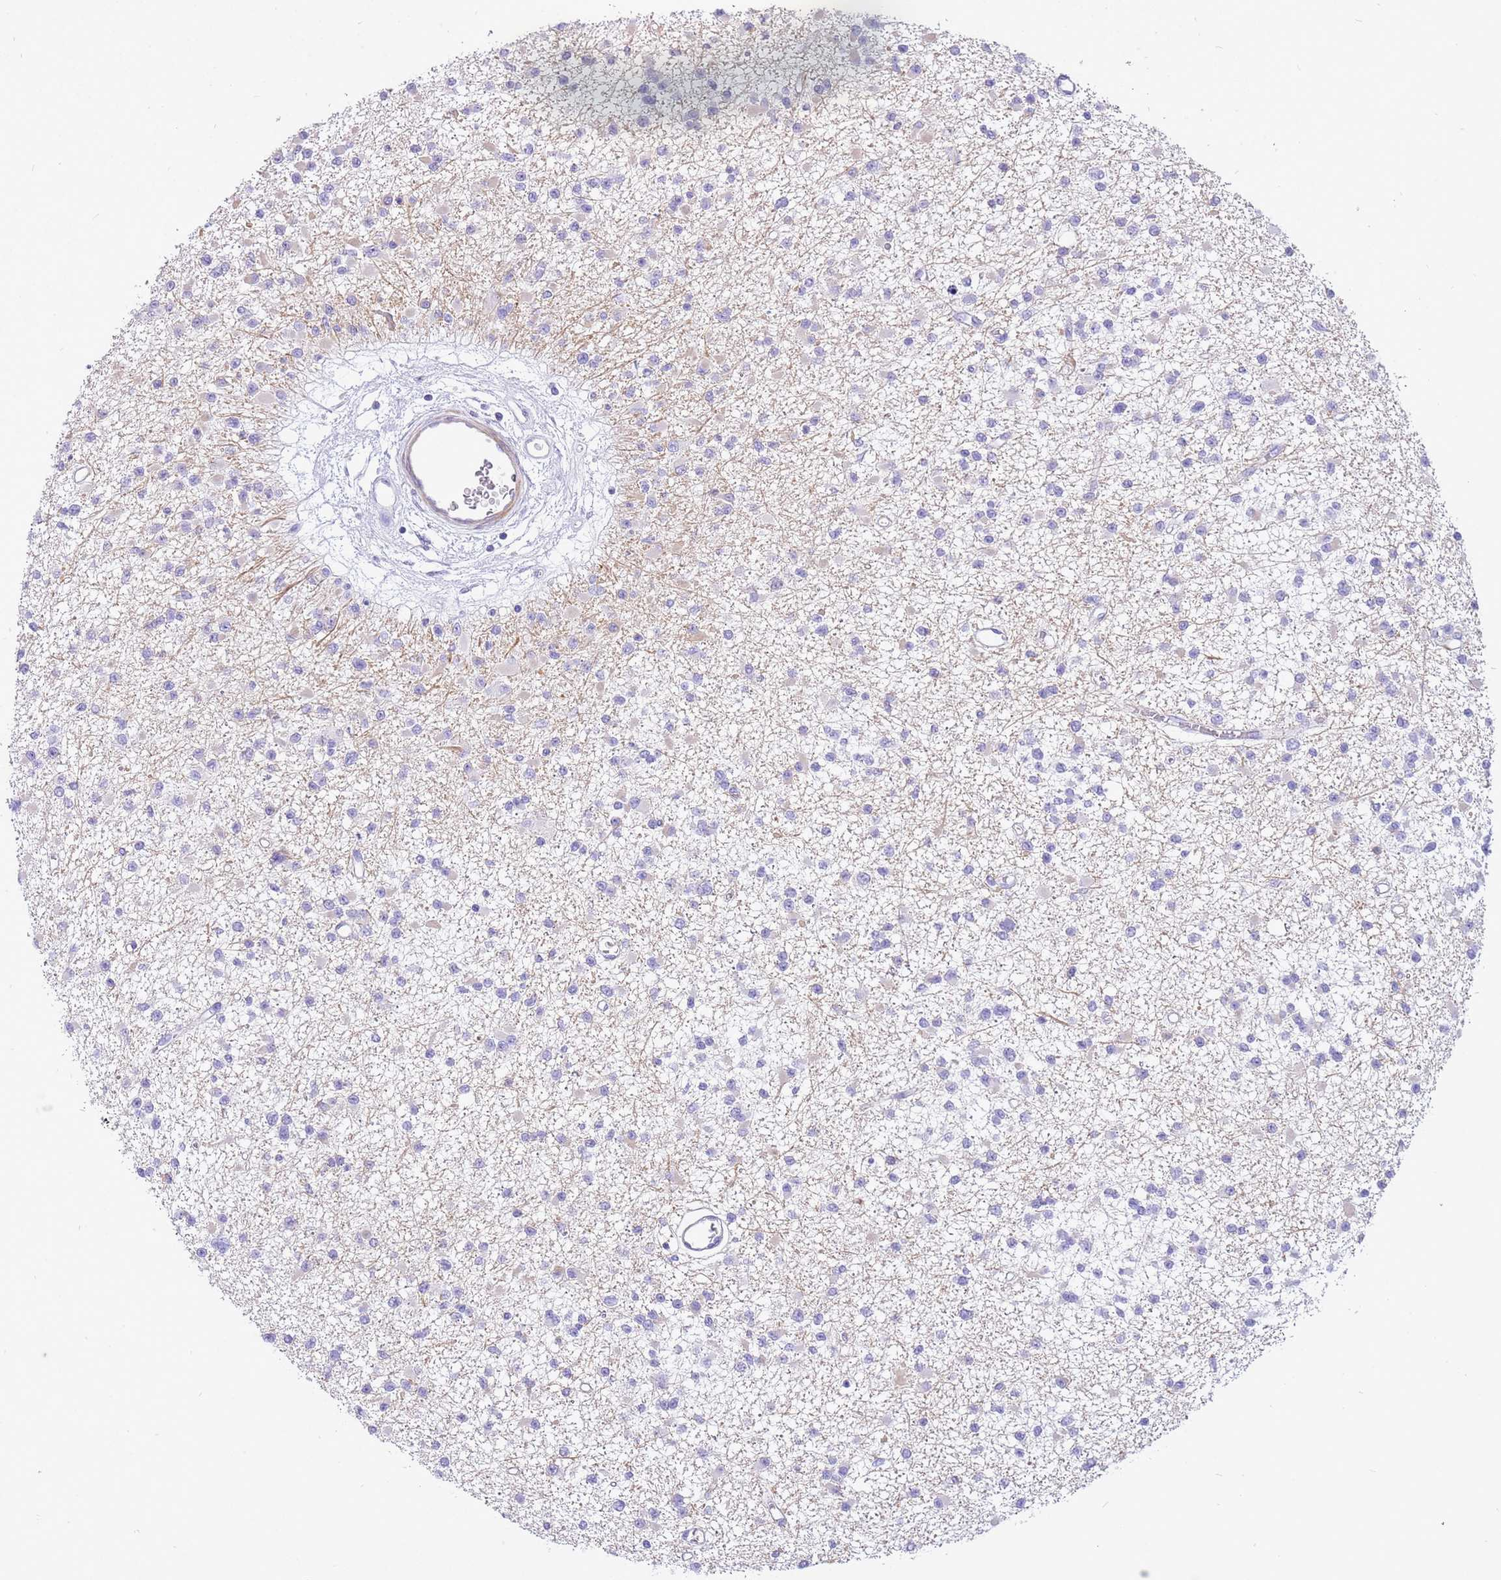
{"staining": {"intensity": "negative", "quantity": "none", "location": "none"}, "tissue": "glioma", "cell_type": "Tumor cells", "image_type": "cancer", "snomed": [{"axis": "morphology", "description": "Glioma, malignant, Low grade"}, {"axis": "topography", "description": "Brain"}], "caption": "A high-resolution image shows IHC staining of low-grade glioma (malignant), which displays no significant positivity in tumor cells. The staining is performed using DAB (3,3'-diaminobenzidine) brown chromogen with nuclei counter-stained in using hematoxylin.", "gene": "KBTBD3", "patient": {"sex": "female", "age": 22}}